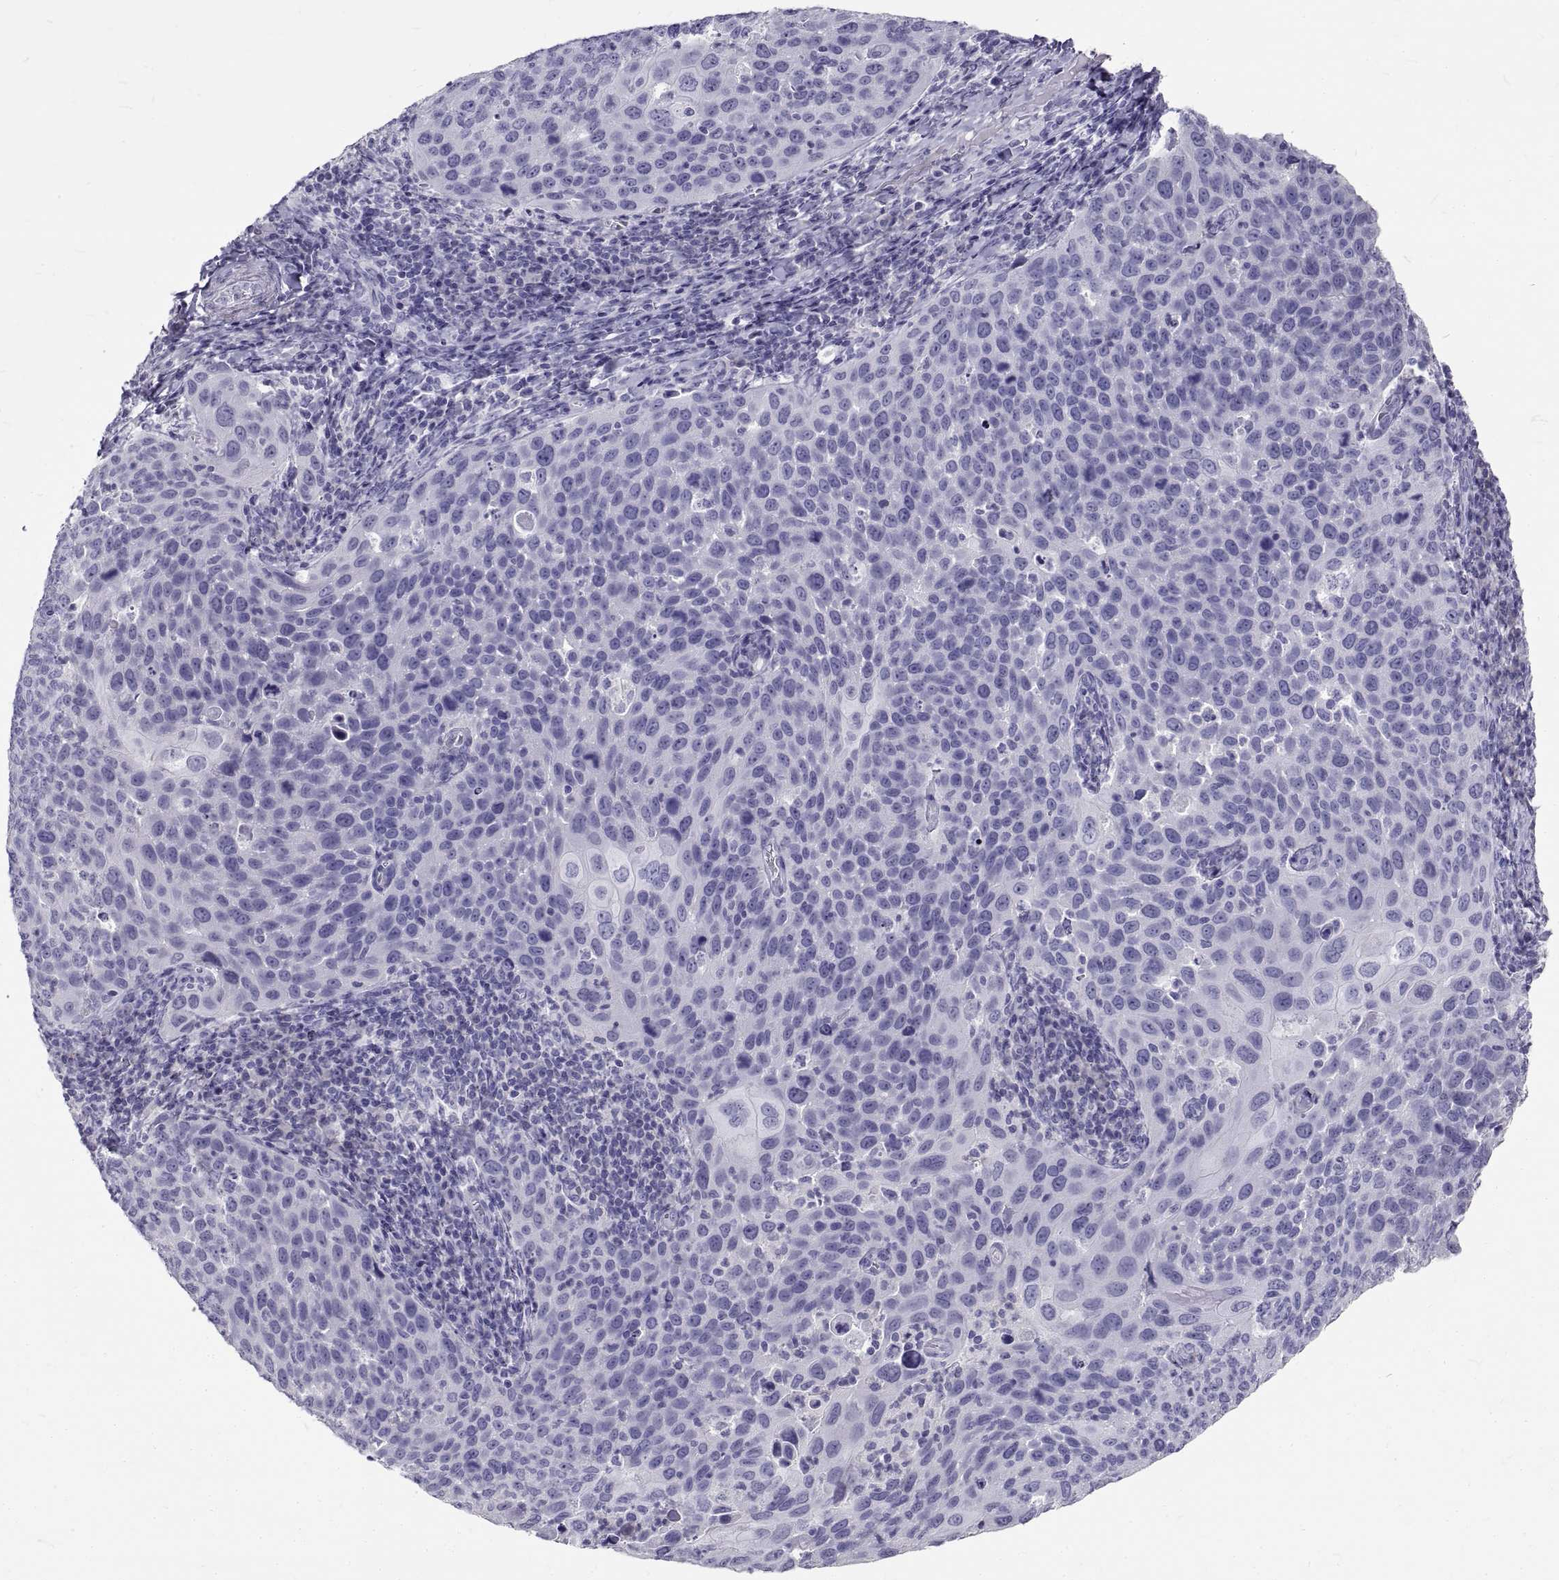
{"staining": {"intensity": "negative", "quantity": "none", "location": "none"}, "tissue": "cervical cancer", "cell_type": "Tumor cells", "image_type": "cancer", "snomed": [{"axis": "morphology", "description": "Squamous cell carcinoma, NOS"}, {"axis": "topography", "description": "Cervix"}], "caption": "Tumor cells are negative for brown protein staining in cervical cancer (squamous cell carcinoma).", "gene": "GNG12", "patient": {"sex": "female", "age": 54}}